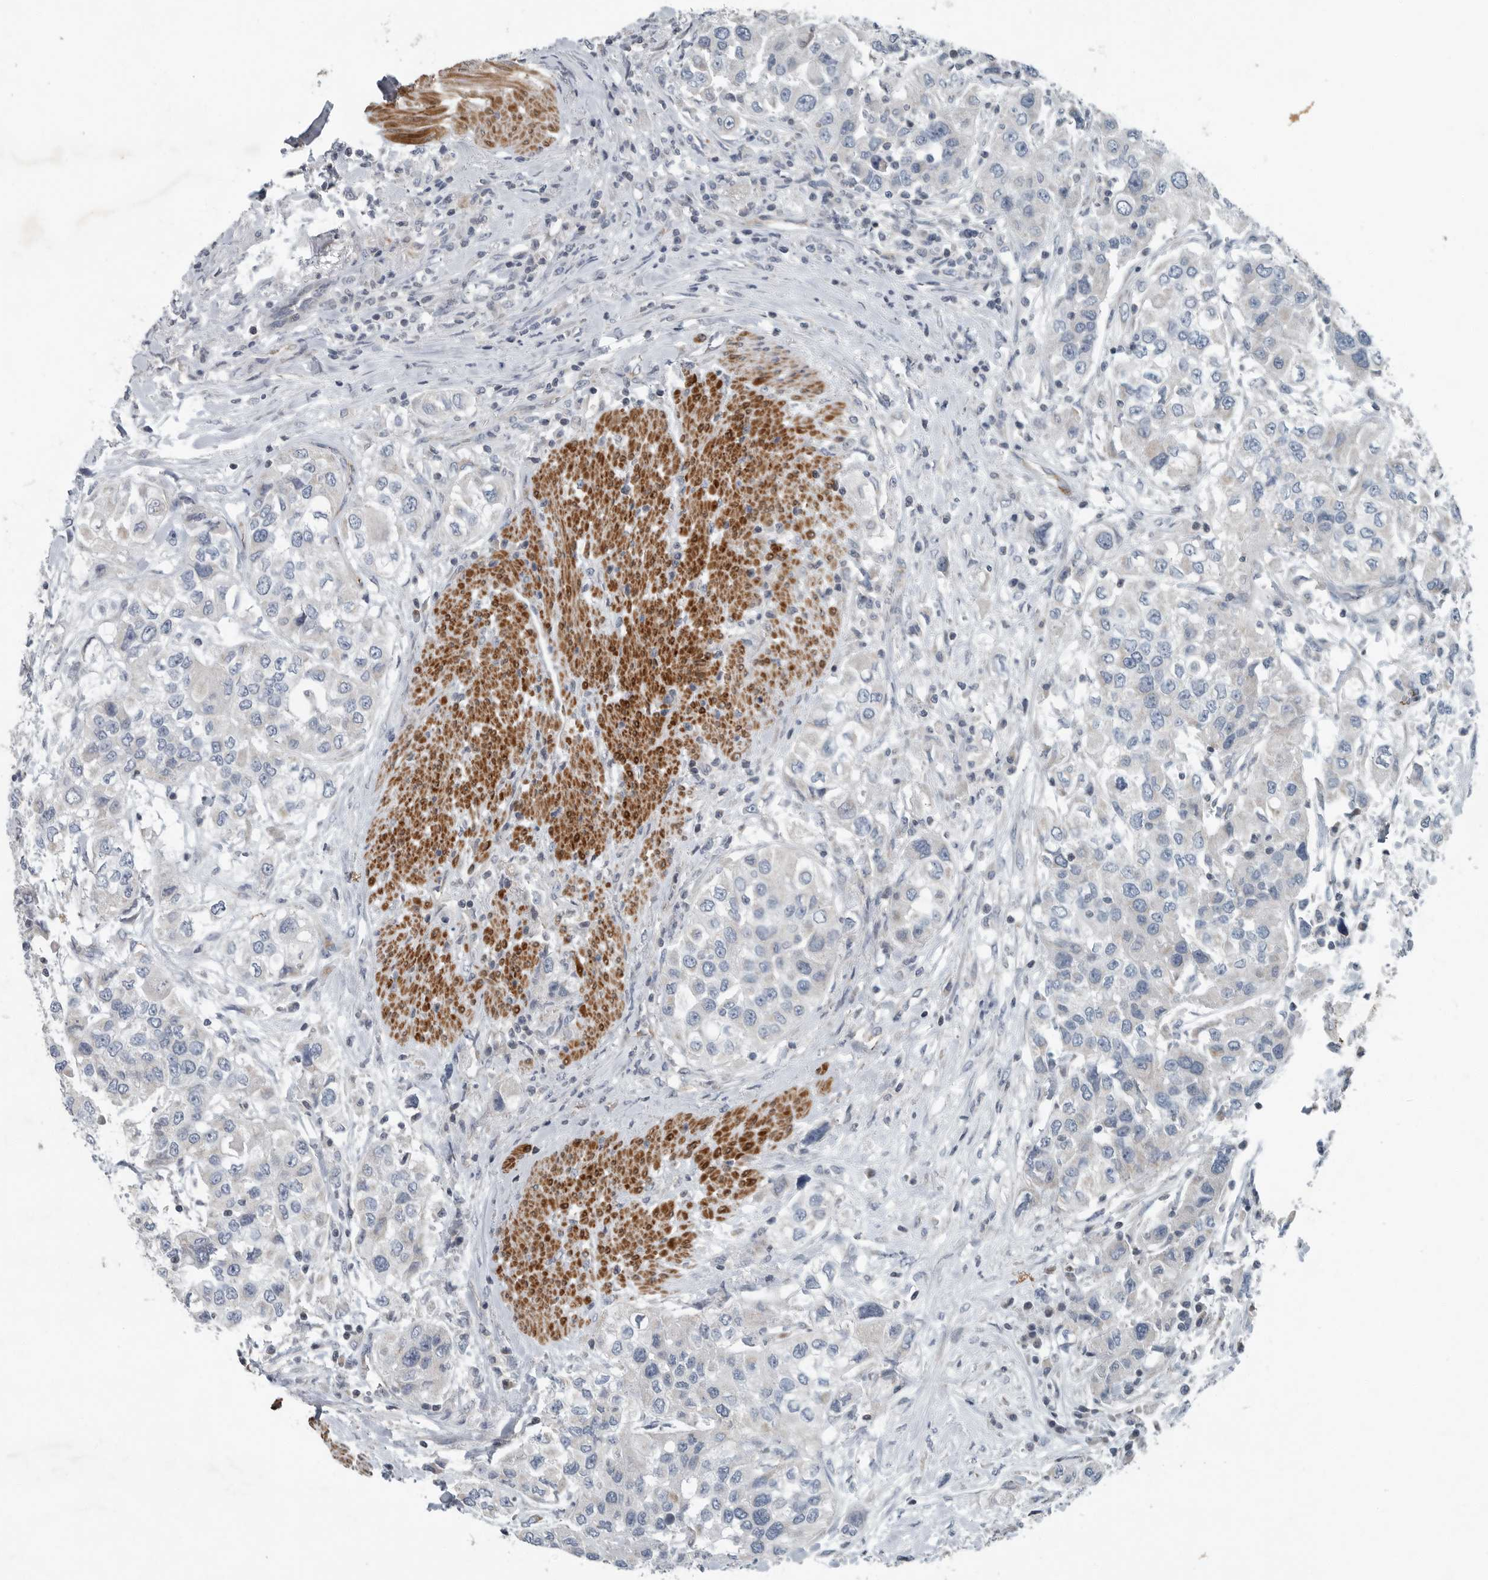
{"staining": {"intensity": "negative", "quantity": "none", "location": "none"}, "tissue": "urothelial cancer", "cell_type": "Tumor cells", "image_type": "cancer", "snomed": [{"axis": "morphology", "description": "Urothelial carcinoma, High grade"}, {"axis": "topography", "description": "Urinary bladder"}], "caption": "Tumor cells show no significant positivity in urothelial carcinoma (high-grade).", "gene": "MPP3", "patient": {"sex": "female", "age": 80}}